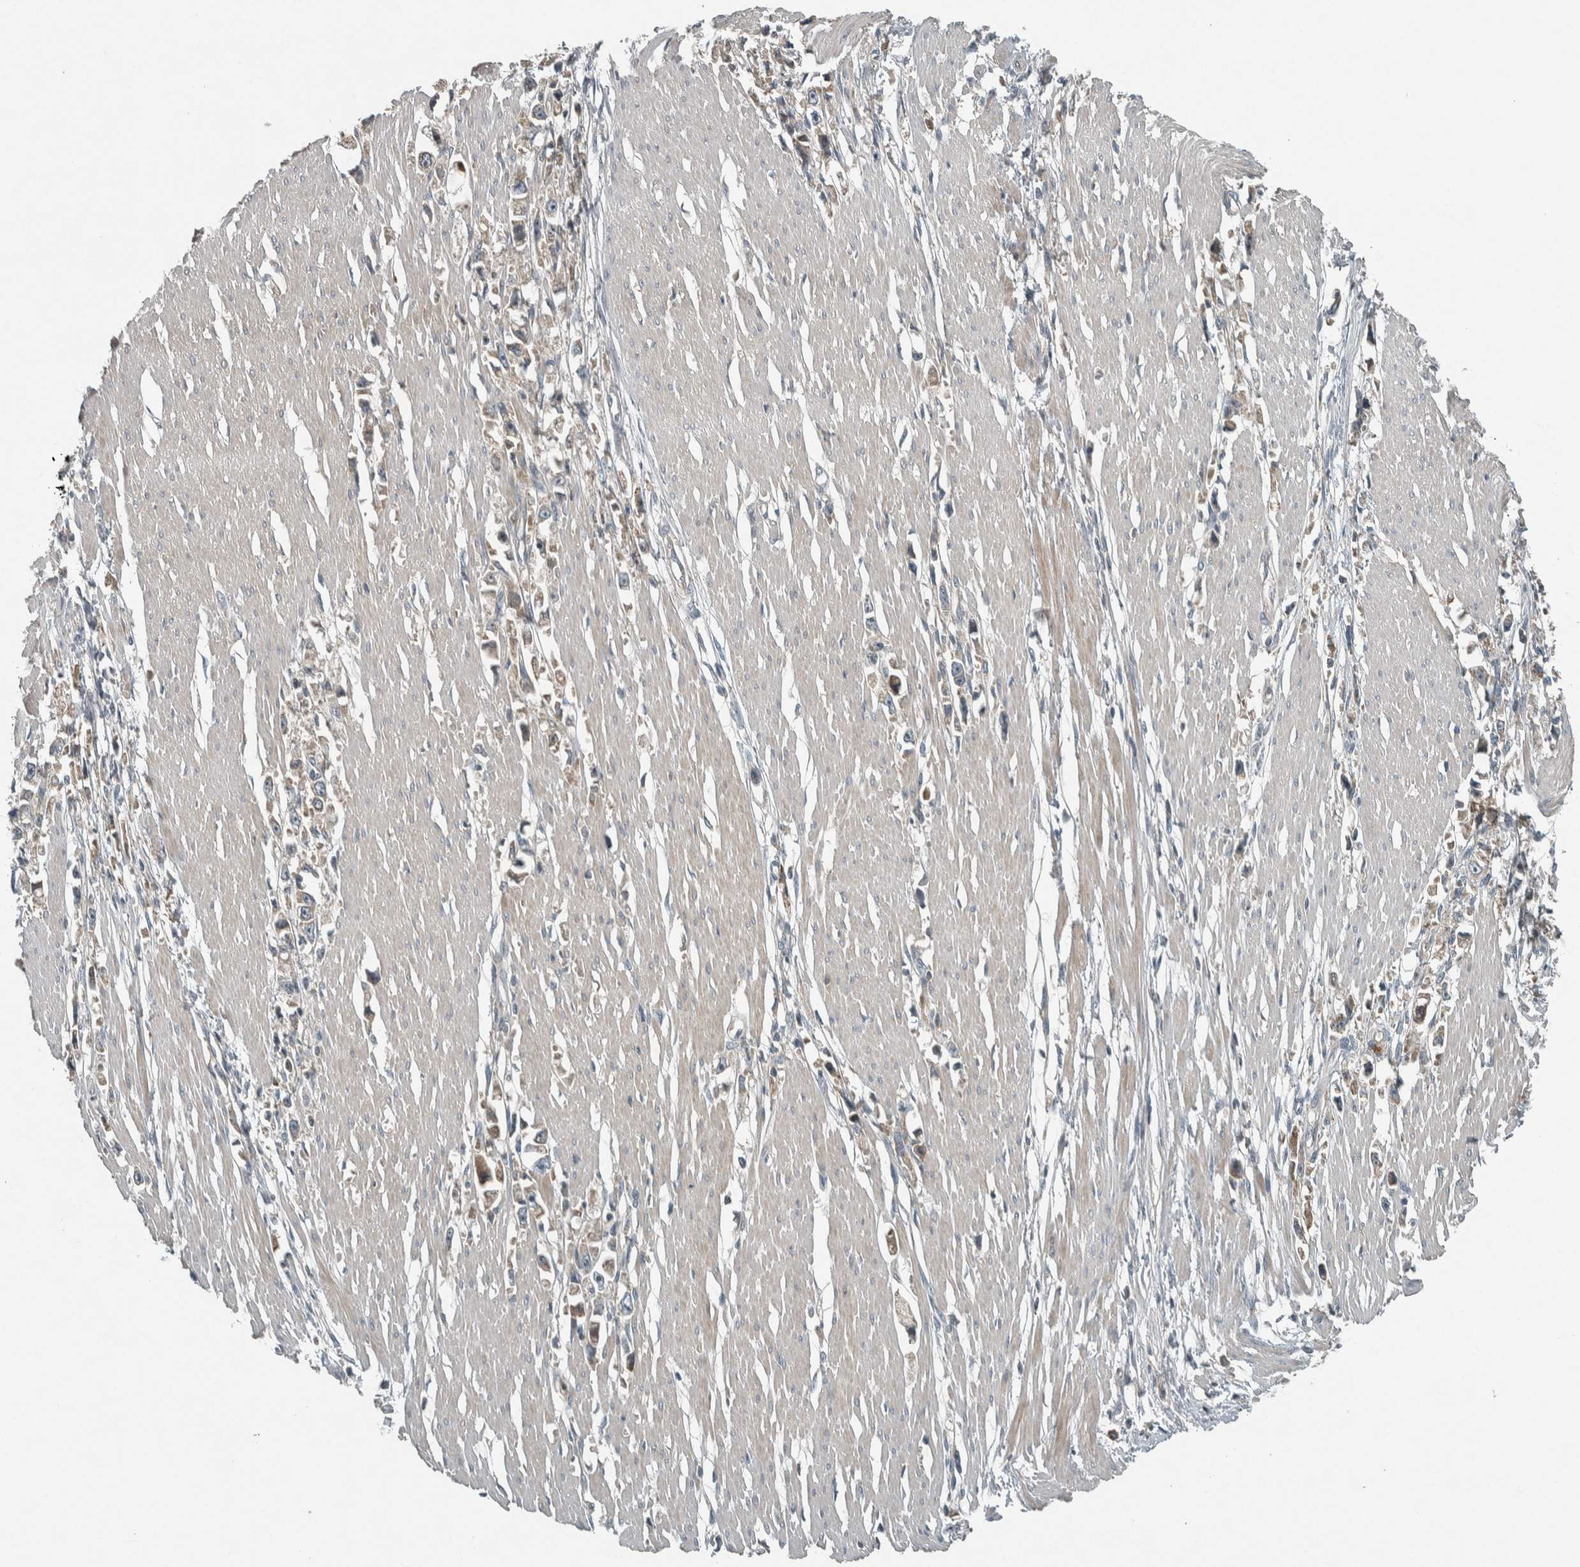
{"staining": {"intensity": "weak", "quantity": "25%-75%", "location": "cytoplasmic/membranous"}, "tissue": "stomach cancer", "cell_type": "Tumor cells", "image_type": "cancer", "snomed": [{"axis": "morphology", "description": "Adenocarcinoma, NOS"}, {"axis": "topography", "description": "Stomach"}], "caption": "Stomach cancer stained for a protein (brown) shows weak cytoplasmic/membranous positive positivity in about 25%-75% of tumor cells.", "gene": "CLCN2", "patient": {"sex": "female", "age": 59}}